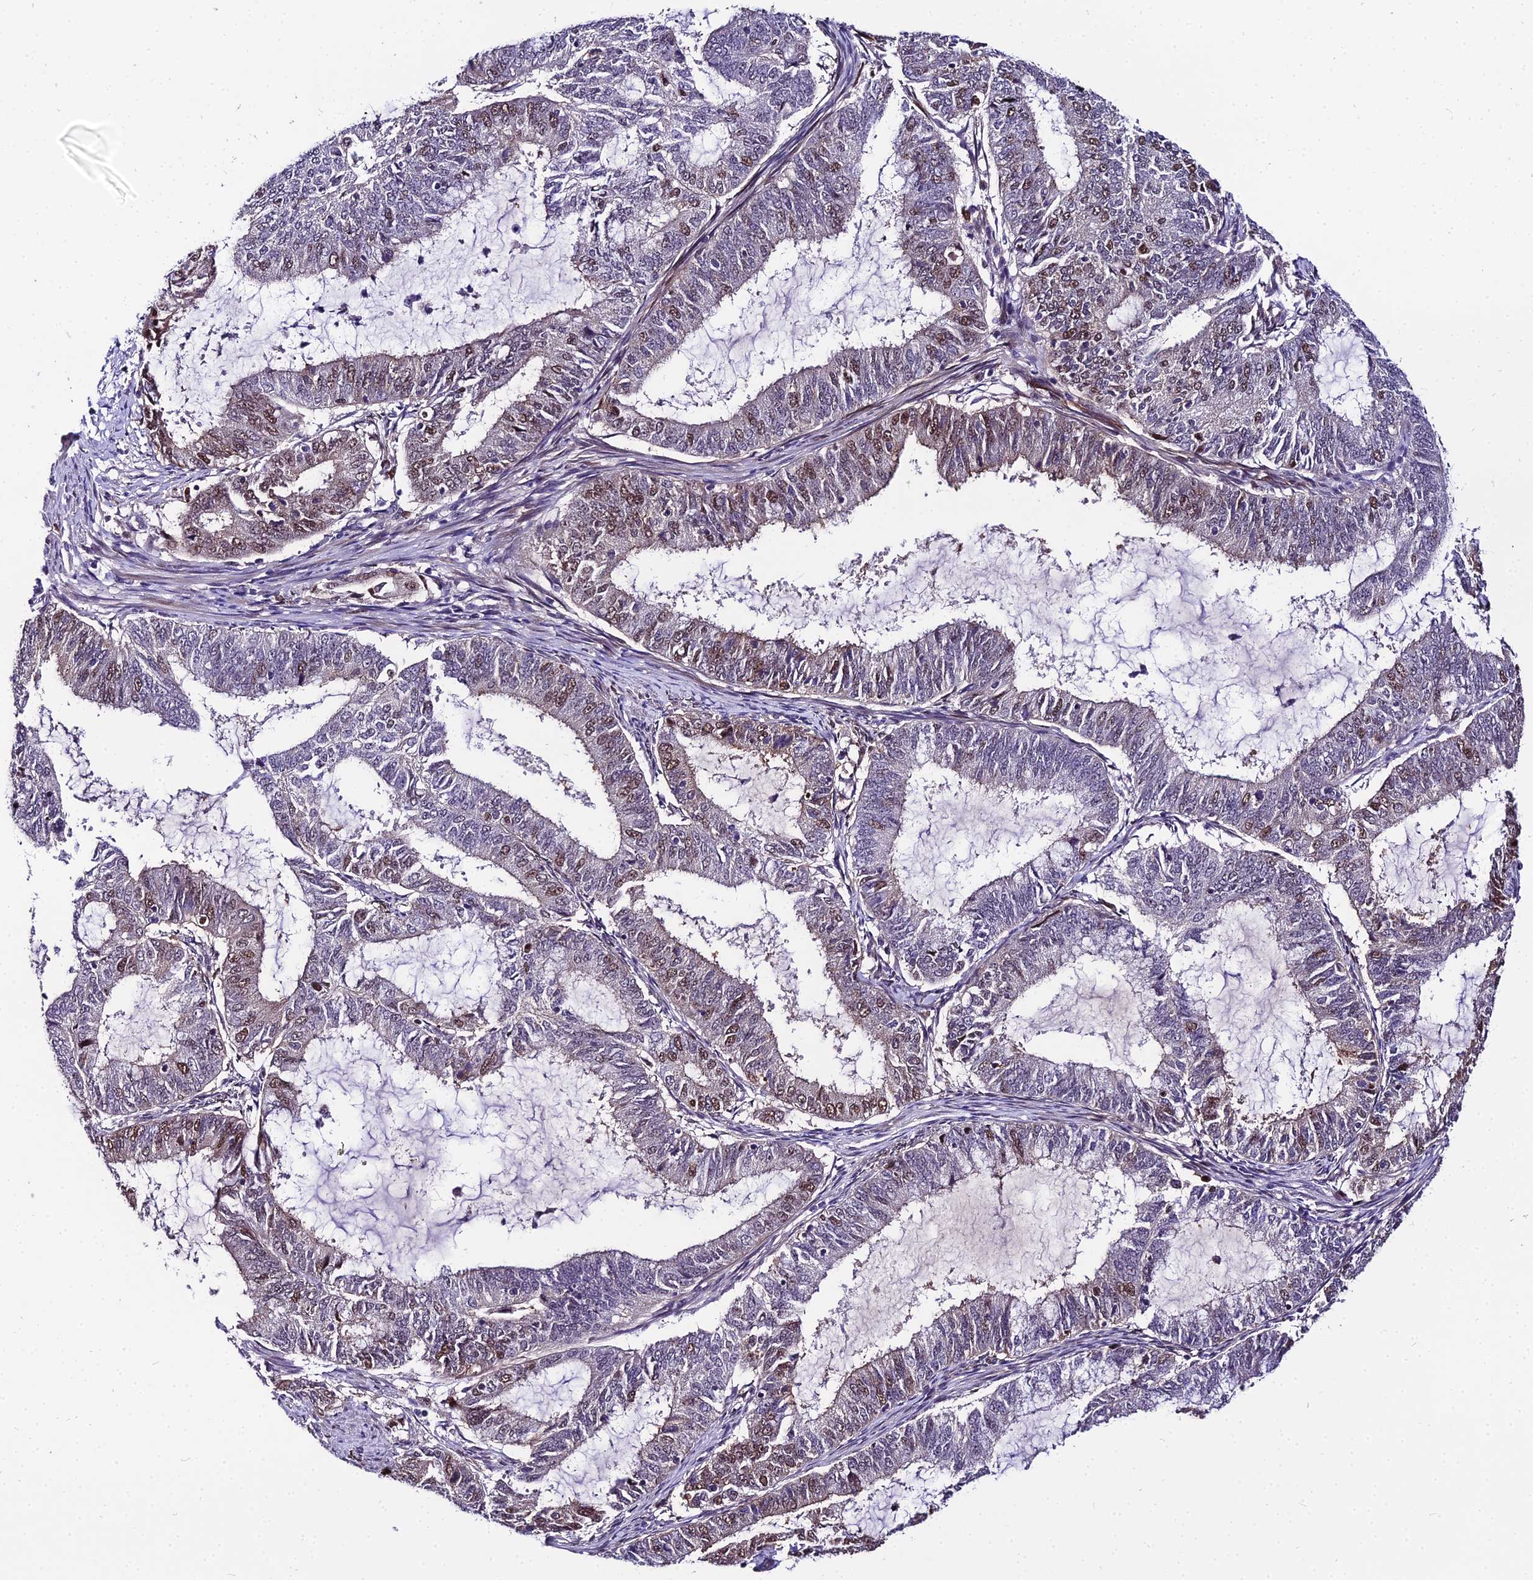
{"staining": {"intensity": "moderate", "quantity": "<25%", "location": "nuclear"}, "tissue": "endometrial cancer", "cell_type": "Tumor cells", "image_type": "cancer", "snomed": [{"axis": "morphology", "description": "Adenocarcinoma, NOS"}, {"axis": "topography", "description": "Endometrium"}], "caption": "Protein staining demonstrates moderate nuclear staining in approximately <25% of tumor cells in endometrial adenocarcinoma. (IHC, brightfield microscopy, high magnification).", "gene": "TRIML2", "patient": {"sex": "female", "age": 51}}